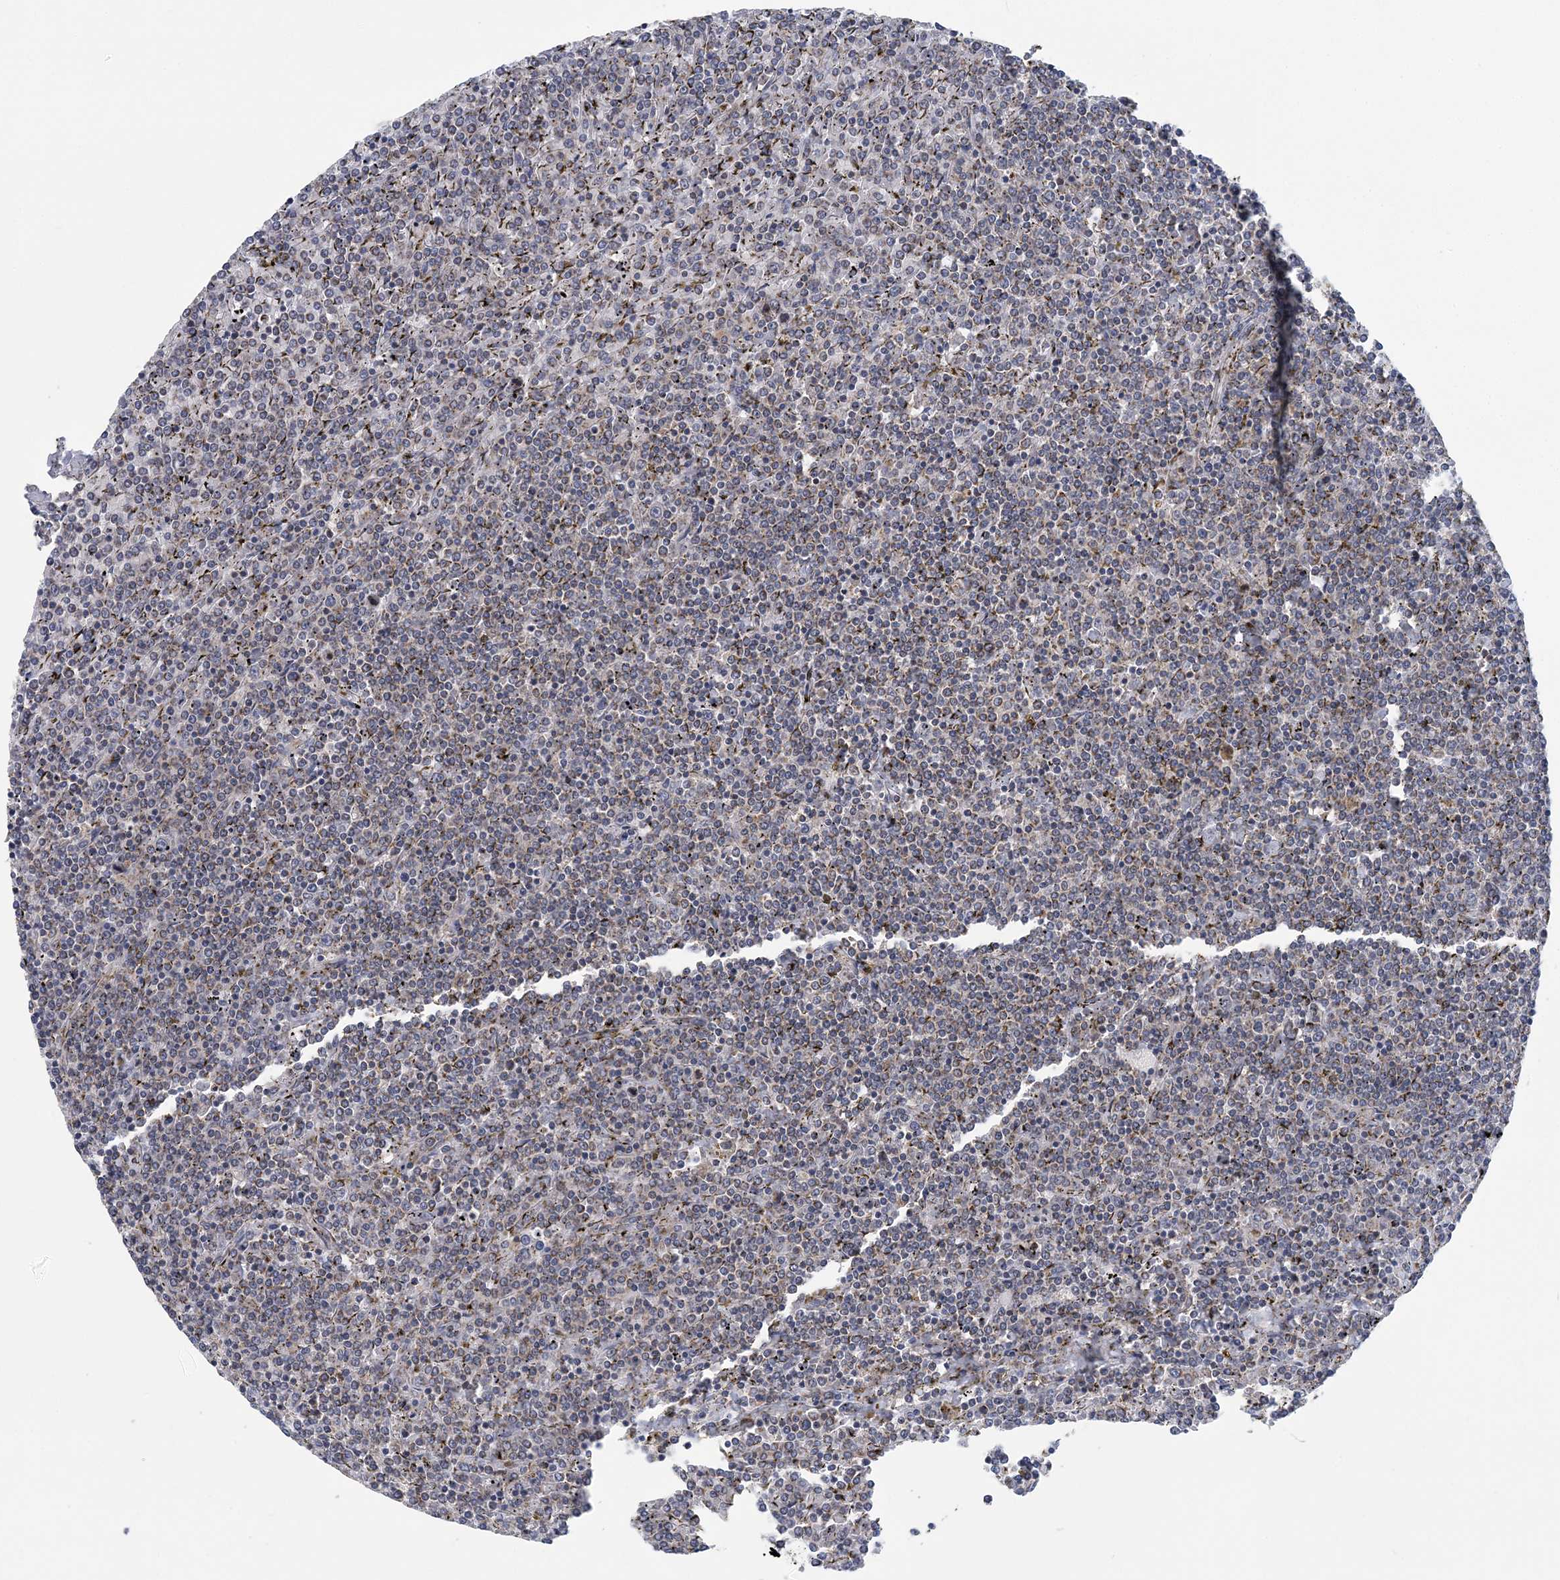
{"staining": {"intensity": "weak", "quantity": "25%-75%", "location": "cytoplasmic/membranous"}, "tissue": "lymphoma", "cell_type": "Tumor cells", "image_type": "cancer", "snomed": [{"axis": "morphology", "description": "Malignant lymphoma, non-Hodgkin's type, Low grade"}, {"axis": "topography", "description": "Spleen"}], "caption": "IHC photomicrograph of neoplastic tissue: low-grade malignant lymphoma, non-Hodgkin's type stained using IHC reveals low levels of weak protein expression localized specifically in the cytoplasmic/membranous of tumor cells, appearing as a cytoplasmic/membranous brown color.", "gene": "COPE", "patient": {"sex": "female", "age": 19}}